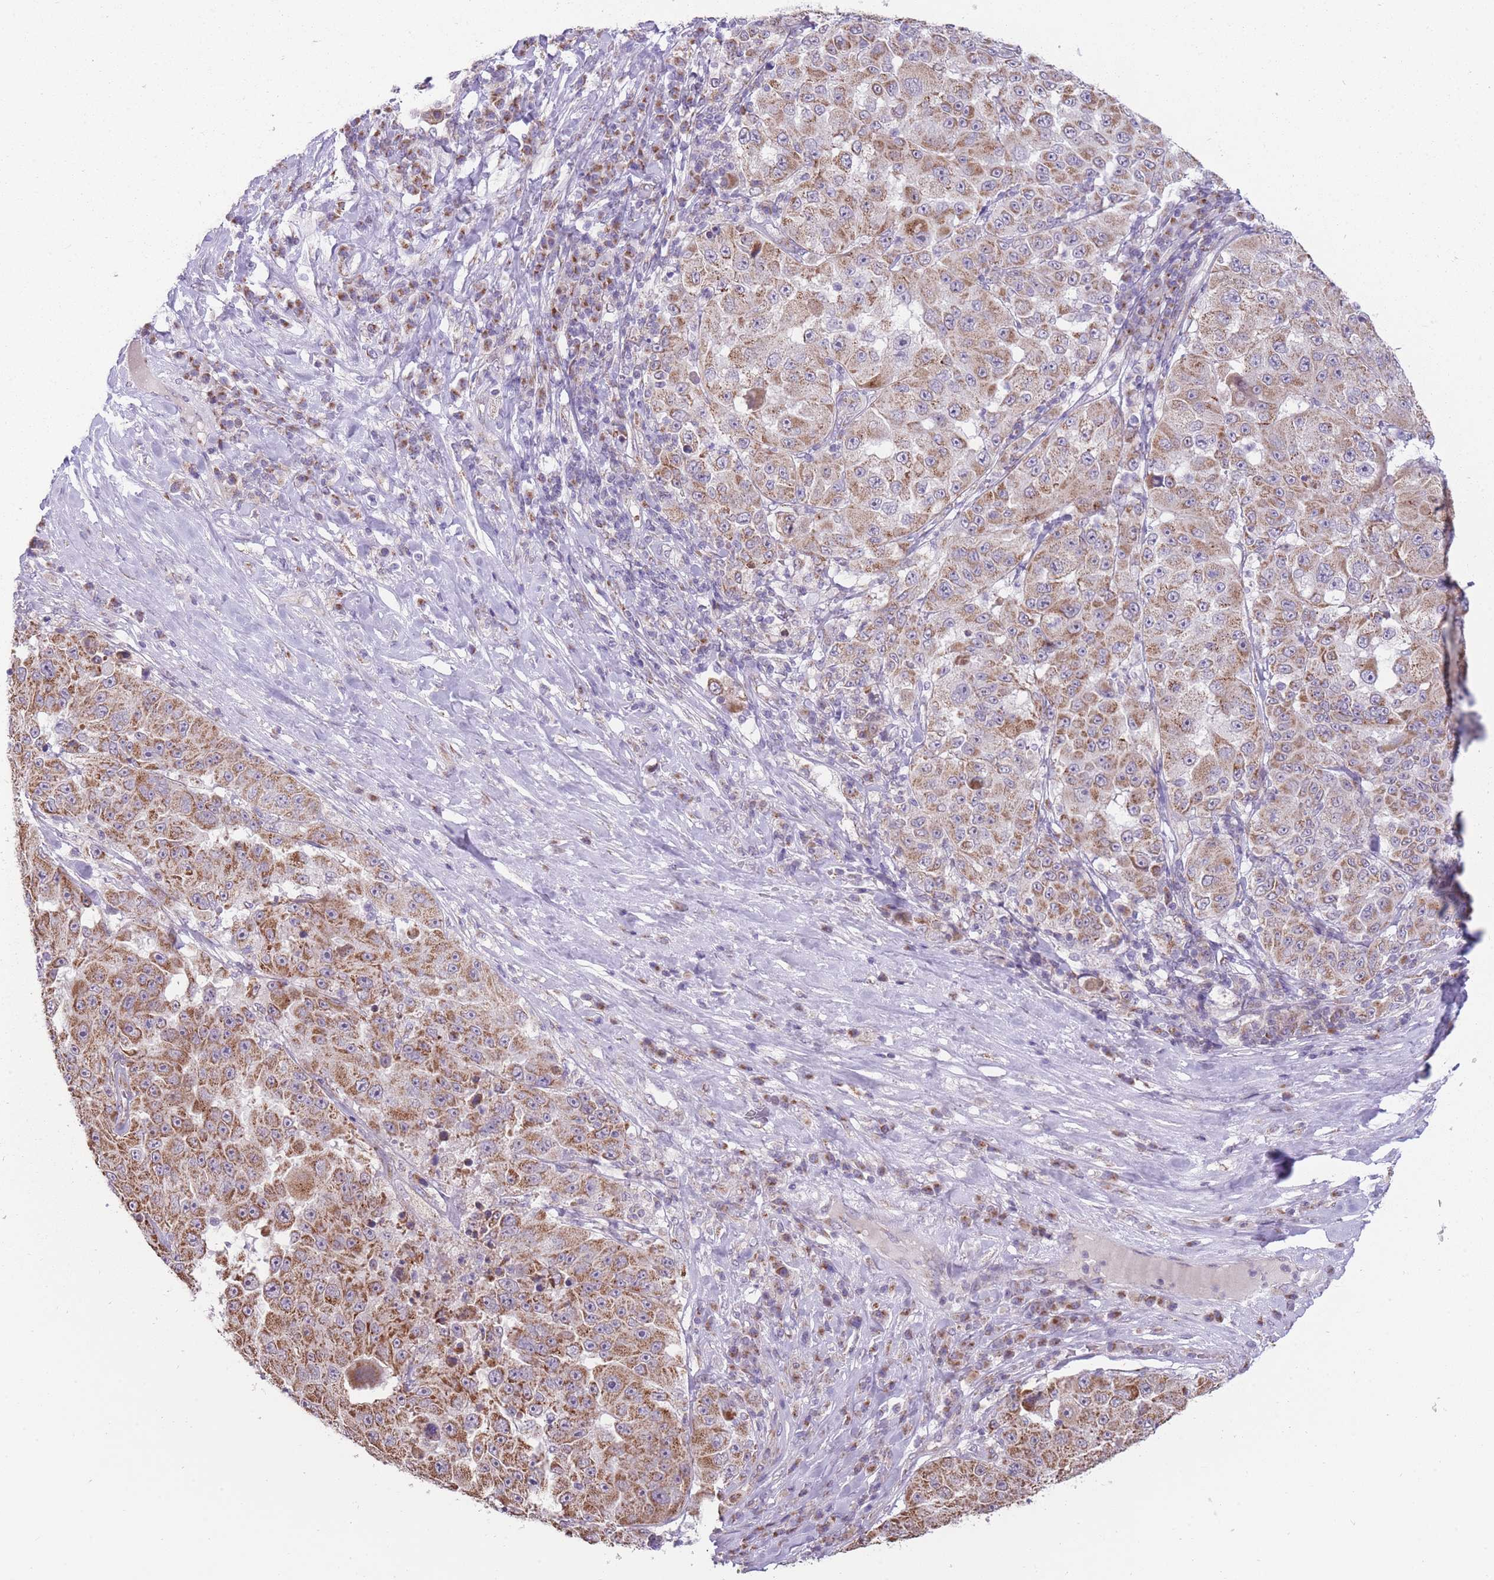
{"staining": {"intensity": "moderate", "quantity": ">75%", "location": "cytoplasmic/membranous"}, "tissue": "melanoma", "cell_type": "Tumor cells", "image_type": "cancer", "snomed": [{"axis": "morphology", "description": "Malignant melanoma, Metastatic site"}, {"axis": "topography", "description": "Lymph node"}], "caption": "A histopathology image of melanoma stained for a protein reveals moderate cytoplasmic/membranous brown staining in tumor cells.", "gene": "NELL1", "patient": {"sex": "male", "age": 62}}